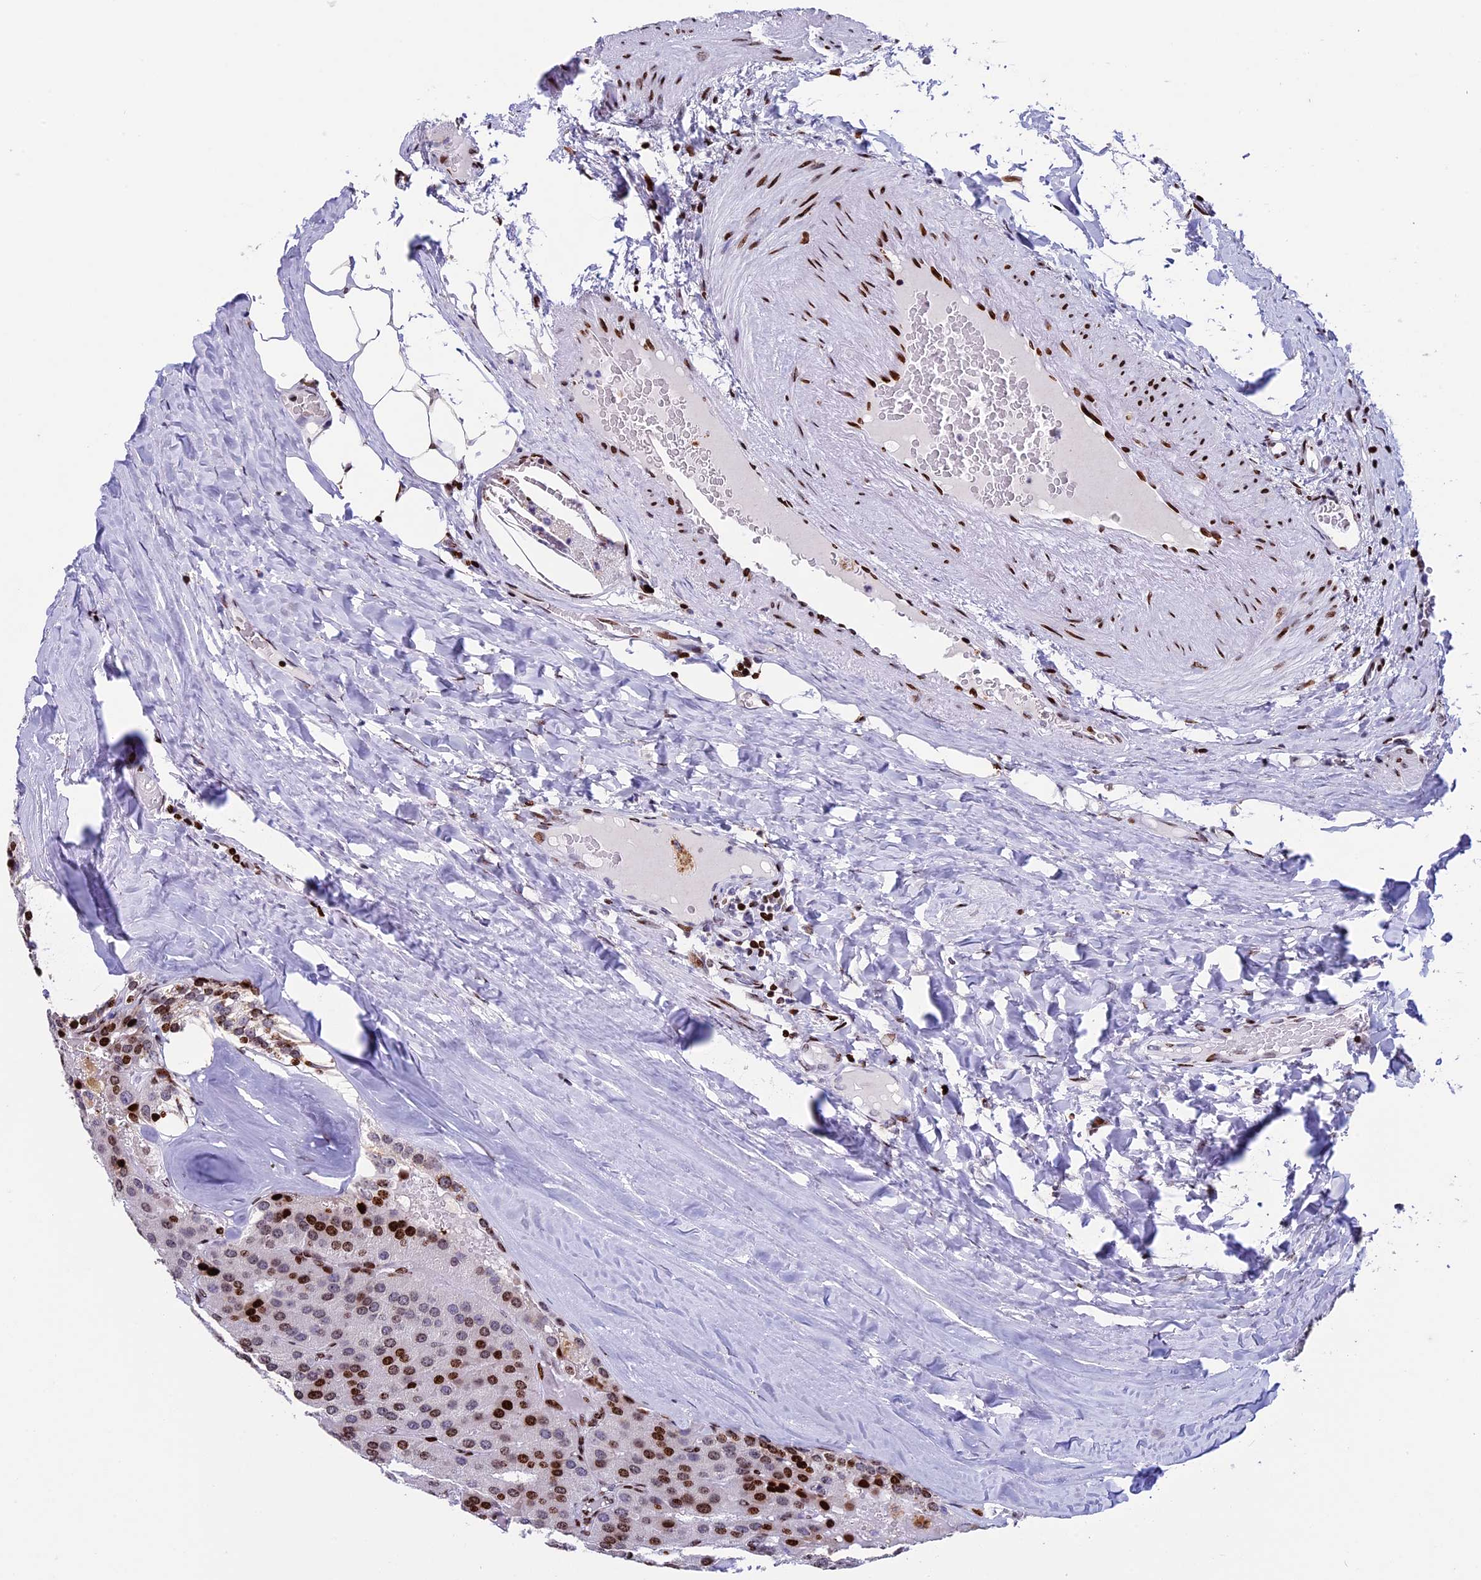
{"staining": {"intensity": "strong", "quantity": "25%-75%", "location": "nuclear"}, "tissue": "parathyroid gland", "cell_type": "Glandular cells", "image_type": "normal", "snomed": [{"axis": "morphology", "description": "Normal tissue, NOS"}, {"axis": "morphology", "description": "Adenoma, NOS"}, {"axis": "topography", "description": "Parathyroid gland"}], "caption": "This histopathology image reveals immunohistochemistry staining of normal parathyroid gland, with high strong nuclear expression in about 25%-75% of glandular cells.", "gene": "BTBD3", "patient": {"sex": "female", "age": 86}}